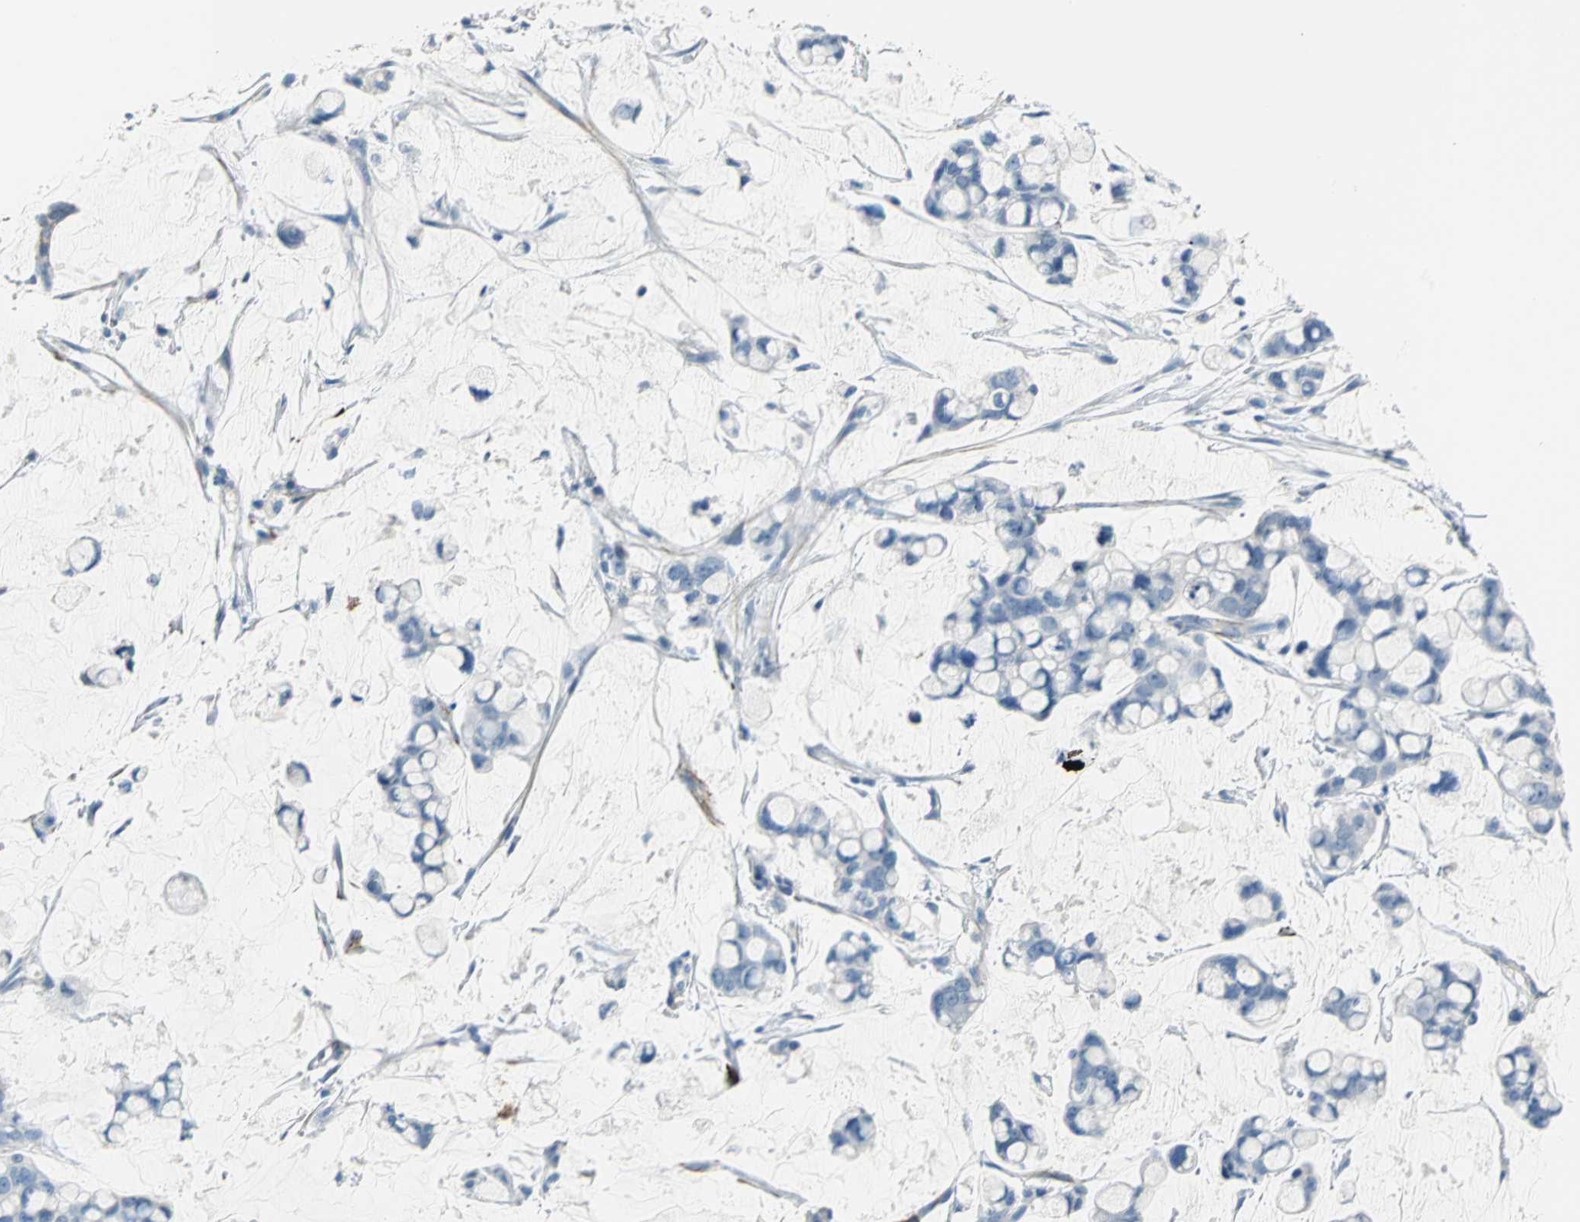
{"staining": {"intensity": "negative", "quantity": "none", "location": "none"}, "tissue": "stomach cancer", "cell_type": "Tumor cells", "image_type": "cancer", "snomed": [{"axis": "morphology", "description": "Adenocarcinoma, NOS"}, {"axis": "topography", "description": "Stomach, lower"}], "caption": "High power microscopy histopathology image of an immunohistochemistry micrograph of stomach cancer (adenocarcinoma), revealing no significant expression in tumor cells.", "gene": "ALOX15", "patient": {"sex": "male", "age": 84}}